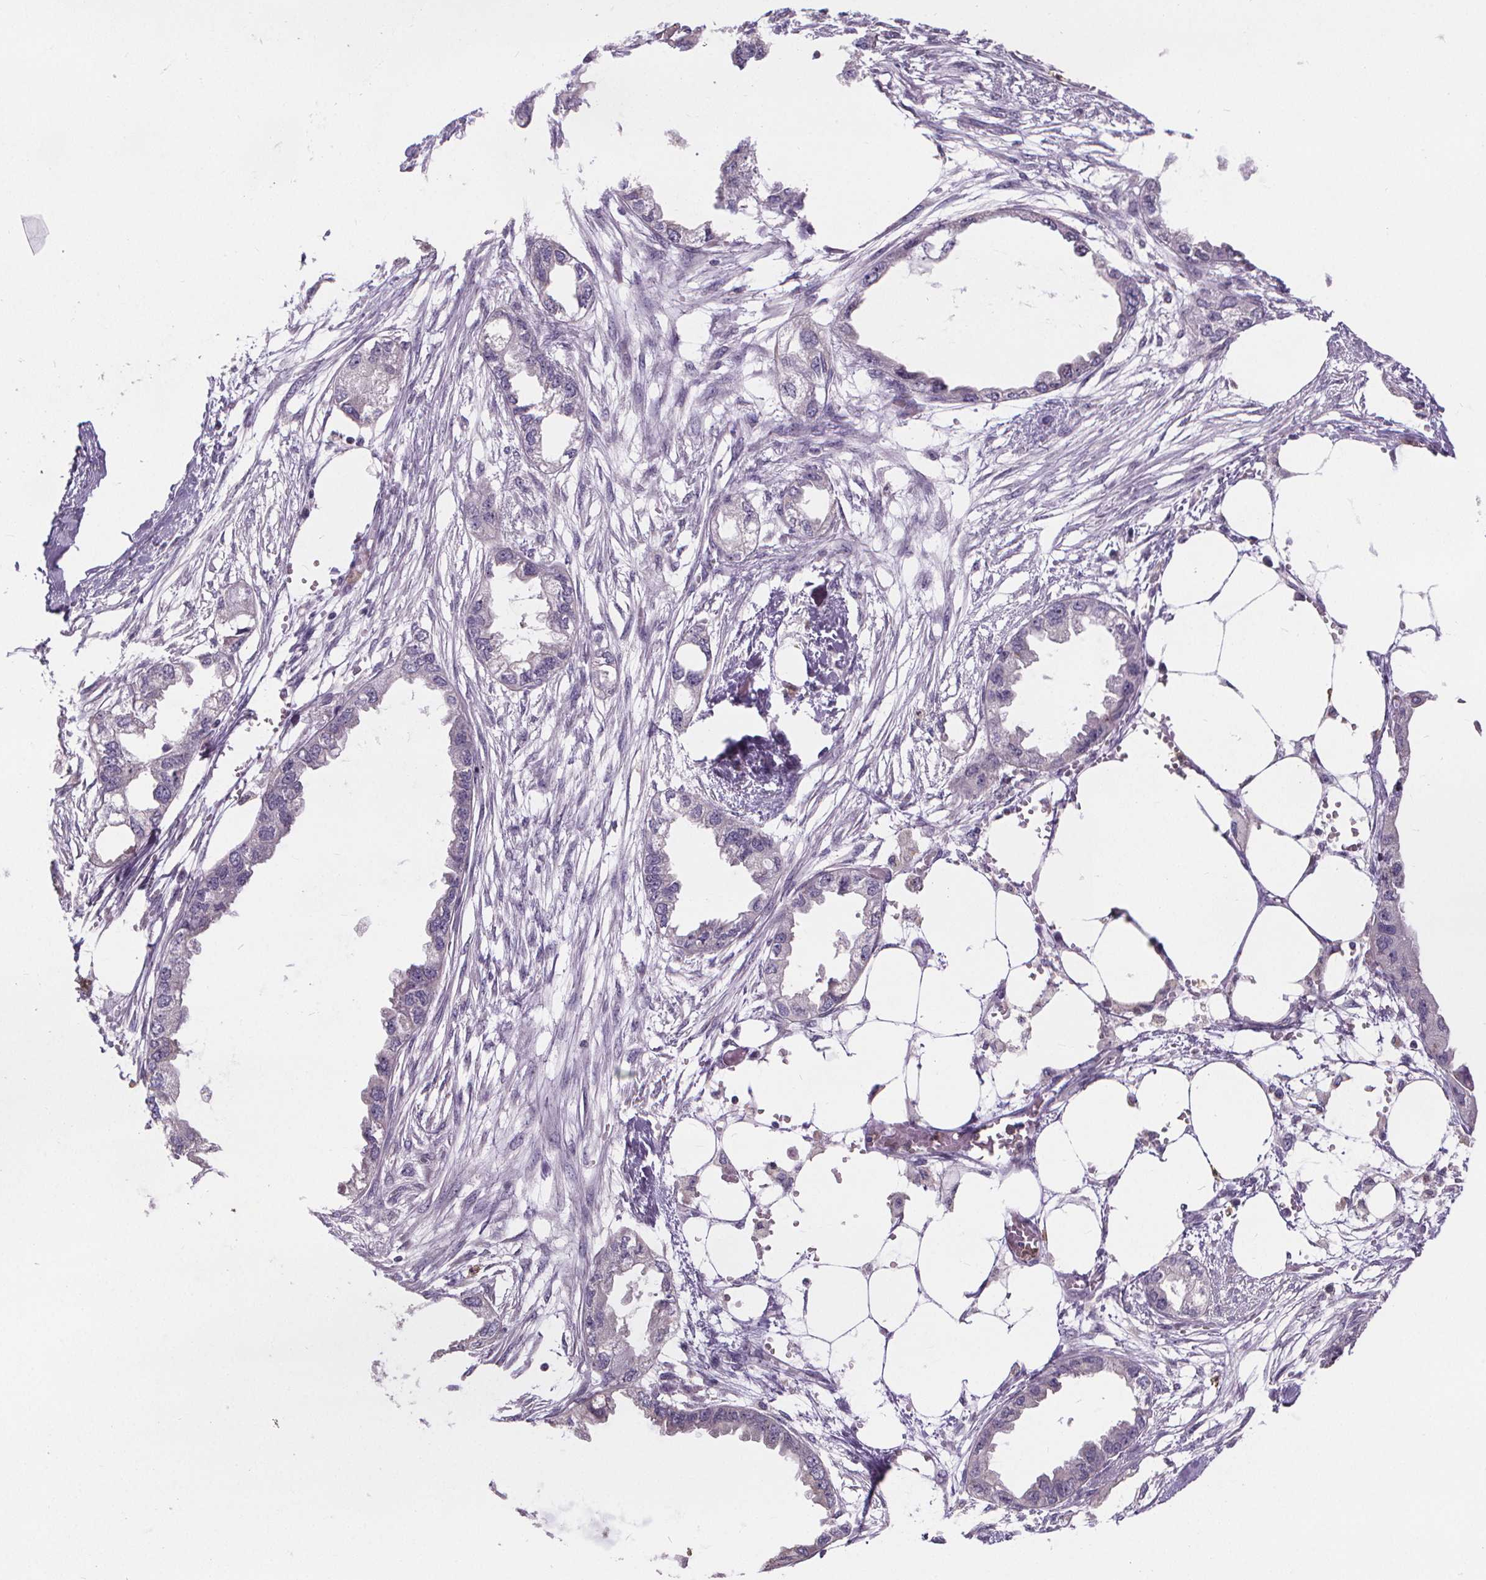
{"staining": {"intensity": "negative", "quantity": "none", "location": "none"}, "tissue": "endometrial cancer", "cell_type": "Tumor cells", "image_type": "cancer", "snomed": [{"axis": "morphology", "description": "Adenocarcinoma, NOS"}, {"axis": "morphology", "description": "Adenocarcinoma, metastatic, NOS"}, {"axis": "topography", "description": "Adipose tissue"}, {"axis": "topography", "description": "Endometrium"}], "caption": "The photomicrograph displays no significant staining in tumor cells of endometrial cancer (metastatic adenocarcinoma).", "gene": "ATP6V1D", "patient": {"sex": "female", "age": 67}}